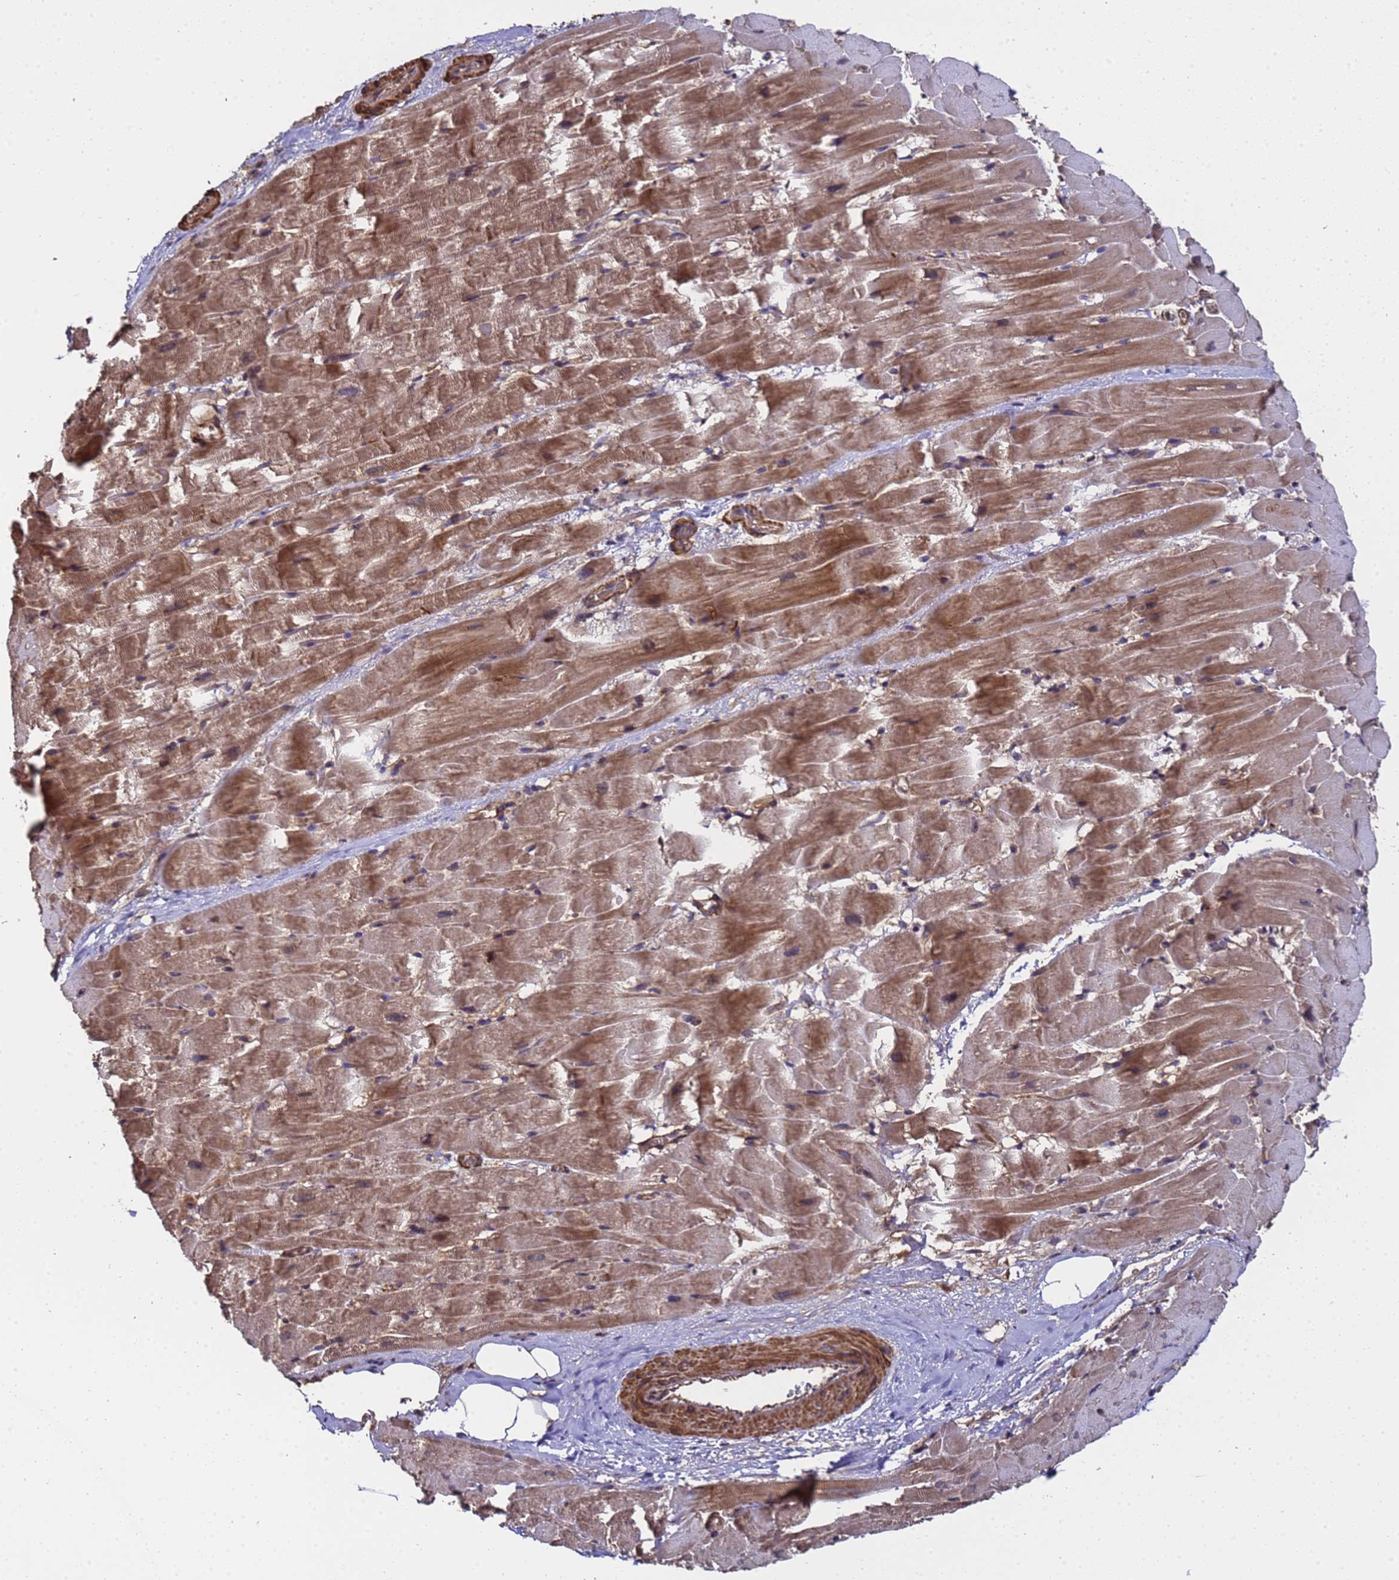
{"staining": {"intensity": "moderate", "quantity": ">75%", "location": "cytoplasmic/membranous"}, "tissue": "heart muscle", "cell_type": "Cardiomyocytes", "image_type": "normal", "snomed": [{"axis": "morphology", "description": "Normal tissue, NOS"}, {"axis": "topography", "description": "Heart"}], "caption": "This is a photomicrograph of immunohistochemistry staining of normal heart muscle, which shows moderate expression in the cytoplasmic/membranous of cardiomyocytes.", "gene": "GSTCD", "patient": {"sex": "male", "age": 37}}